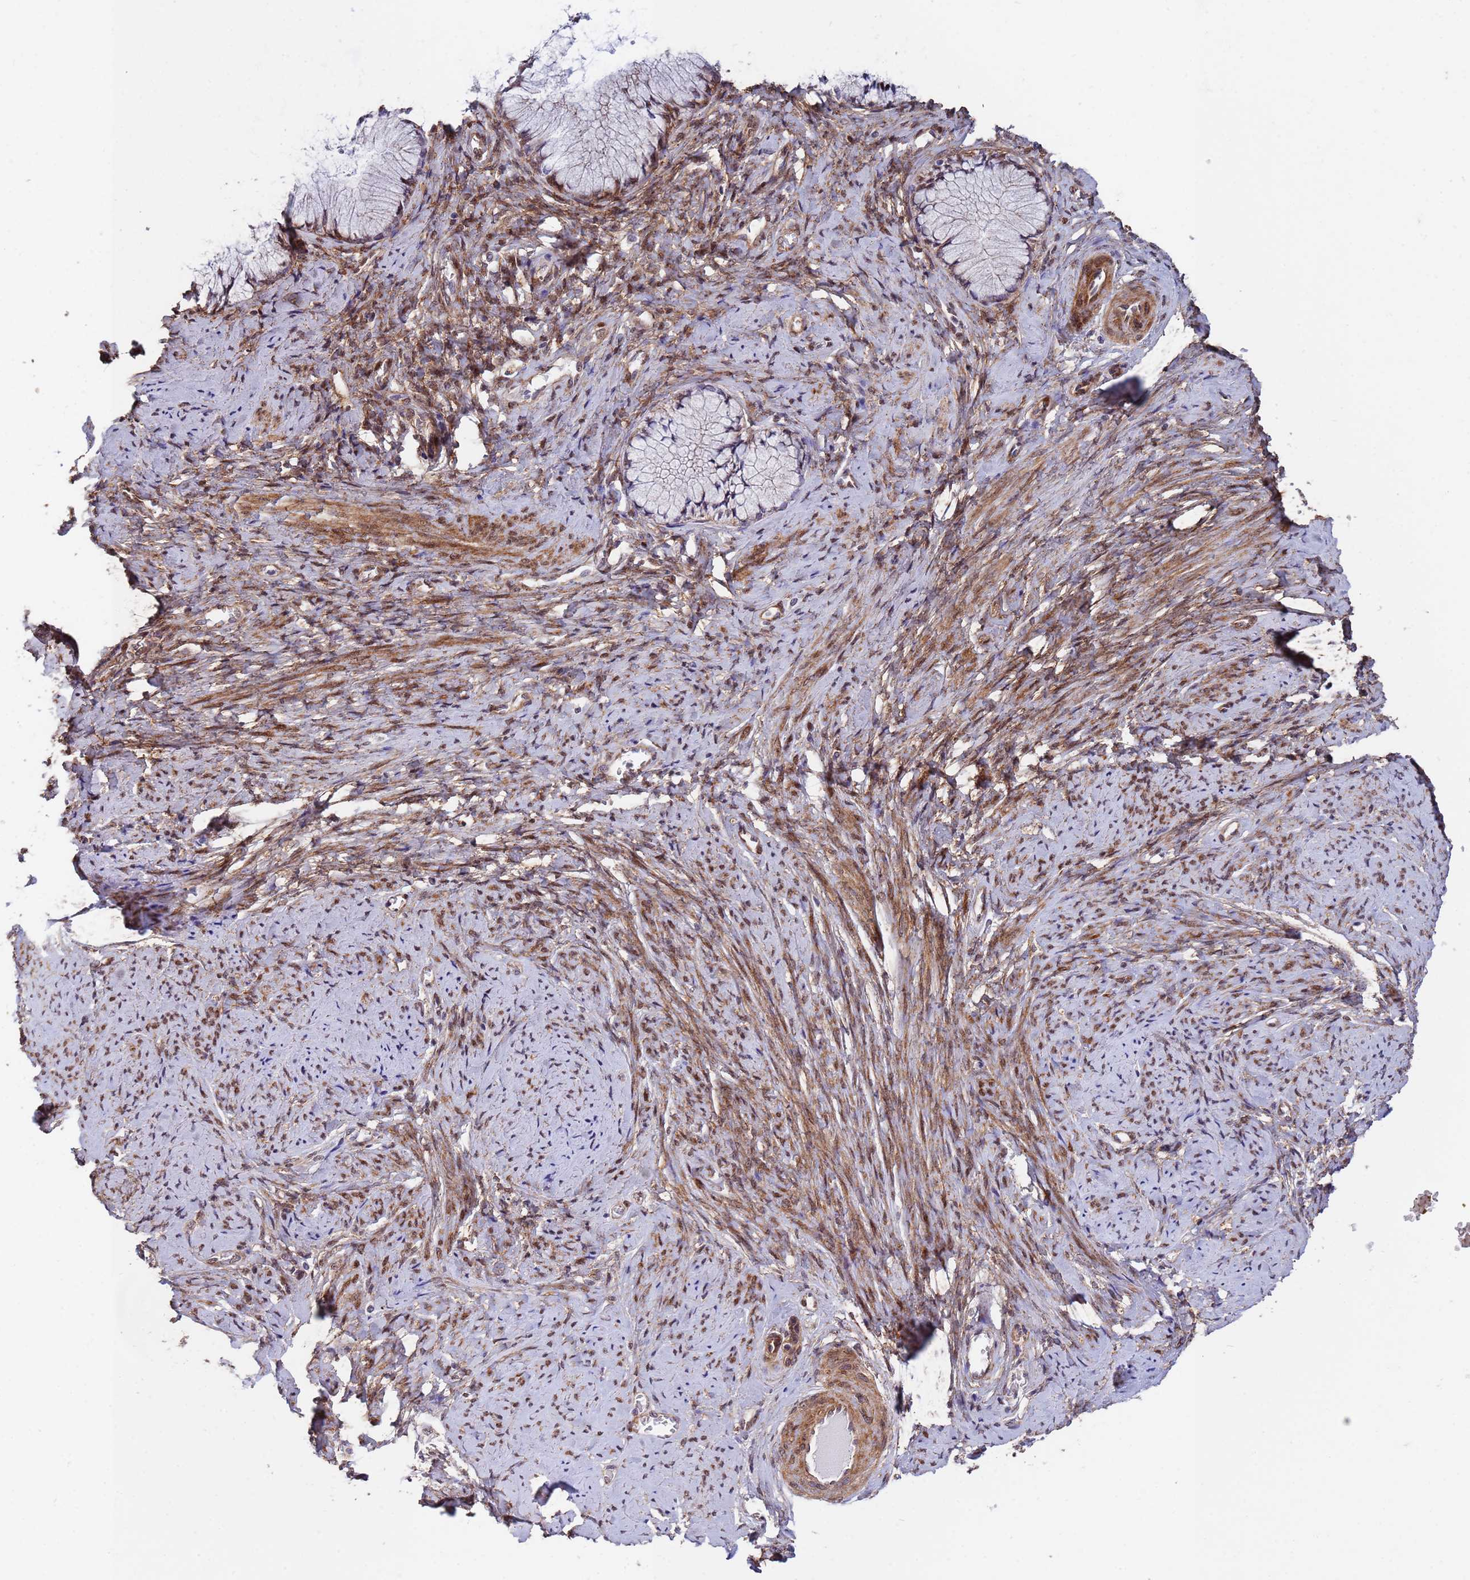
{"staining": {"intensity": "moderate", "quantity": "25%-75%", "location": "cytoplasmic/membranous,nuclear"}, "tissue": "cervix", "cell_type": "Glandular cells", "image_type": "normal", "snomed": [{"axis": "morphology", "description": "Normal tissue, NOS"}, {"axis": "topography", "description": "Cervix"}], "caption": "The photomicrograph exhibits immunohistochemical staining of unremarkable cervix. There is moderate cytoplasmic/membranous,nuclear positivity is seen in approximately 25%-75% of glandular cells.", "gene": "TRIP6", "patient": {"sex": "female", "age": 42}}